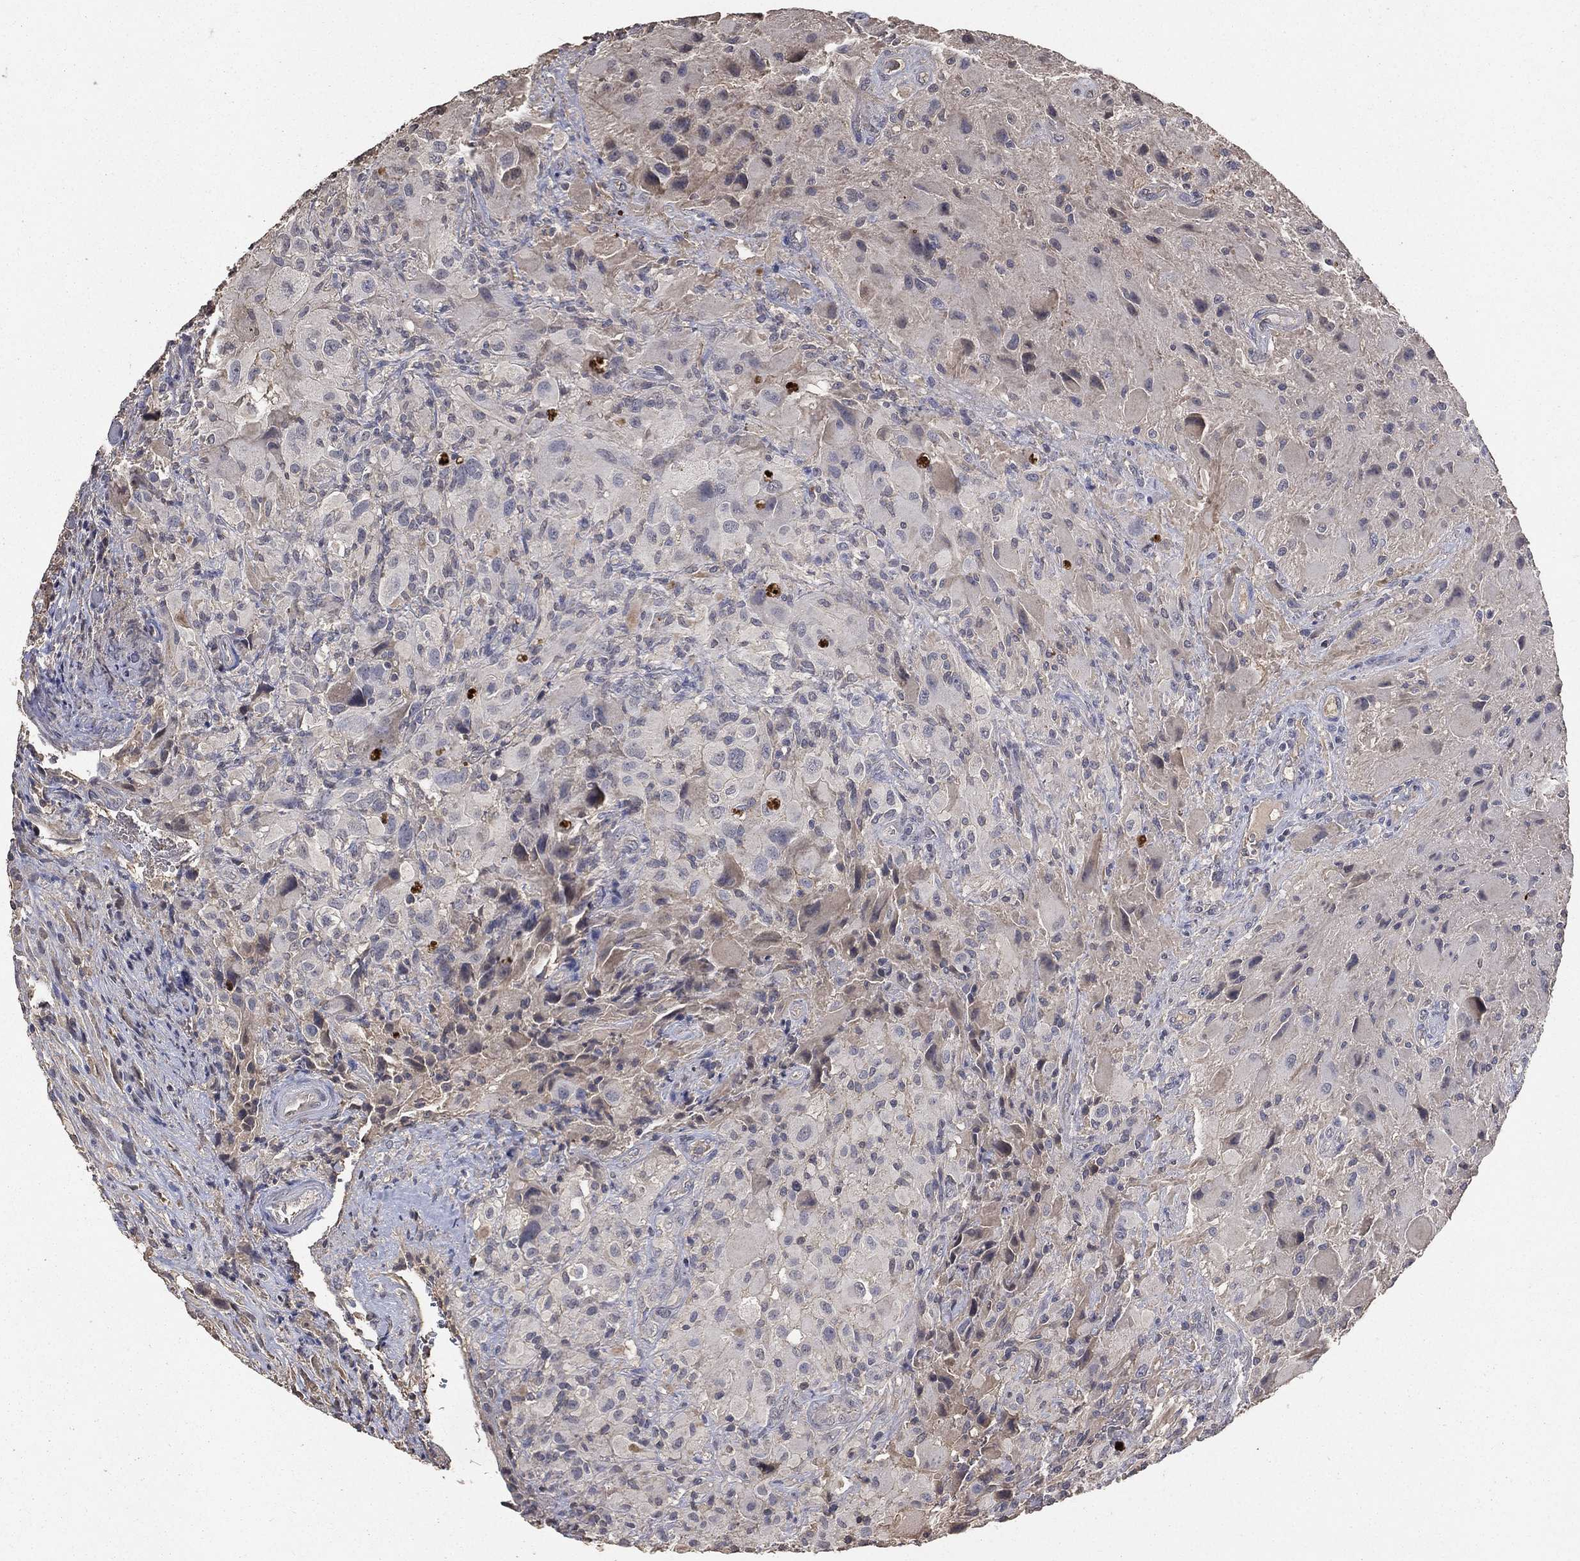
{"staining": {"intensity": "negative", "quantity": "none", "location": "none"}, "tissue": "glioma", "cell_type": "Tumor cells", "image_type": "cancer", "snomed": [{"axis": "morphology", "description": "Glioma, malignant, High grade"}, {"axis": "topography", "description": "Cerebral cortex"}], "caption": "Immunohistochemistry photomicrograph of neoplastic tissue: human glioma stained with DAB demonstrates no significant protein expression in tumor cells.", "gene": "SNAP25", "patient": {"sex": "male", "age": 35}}